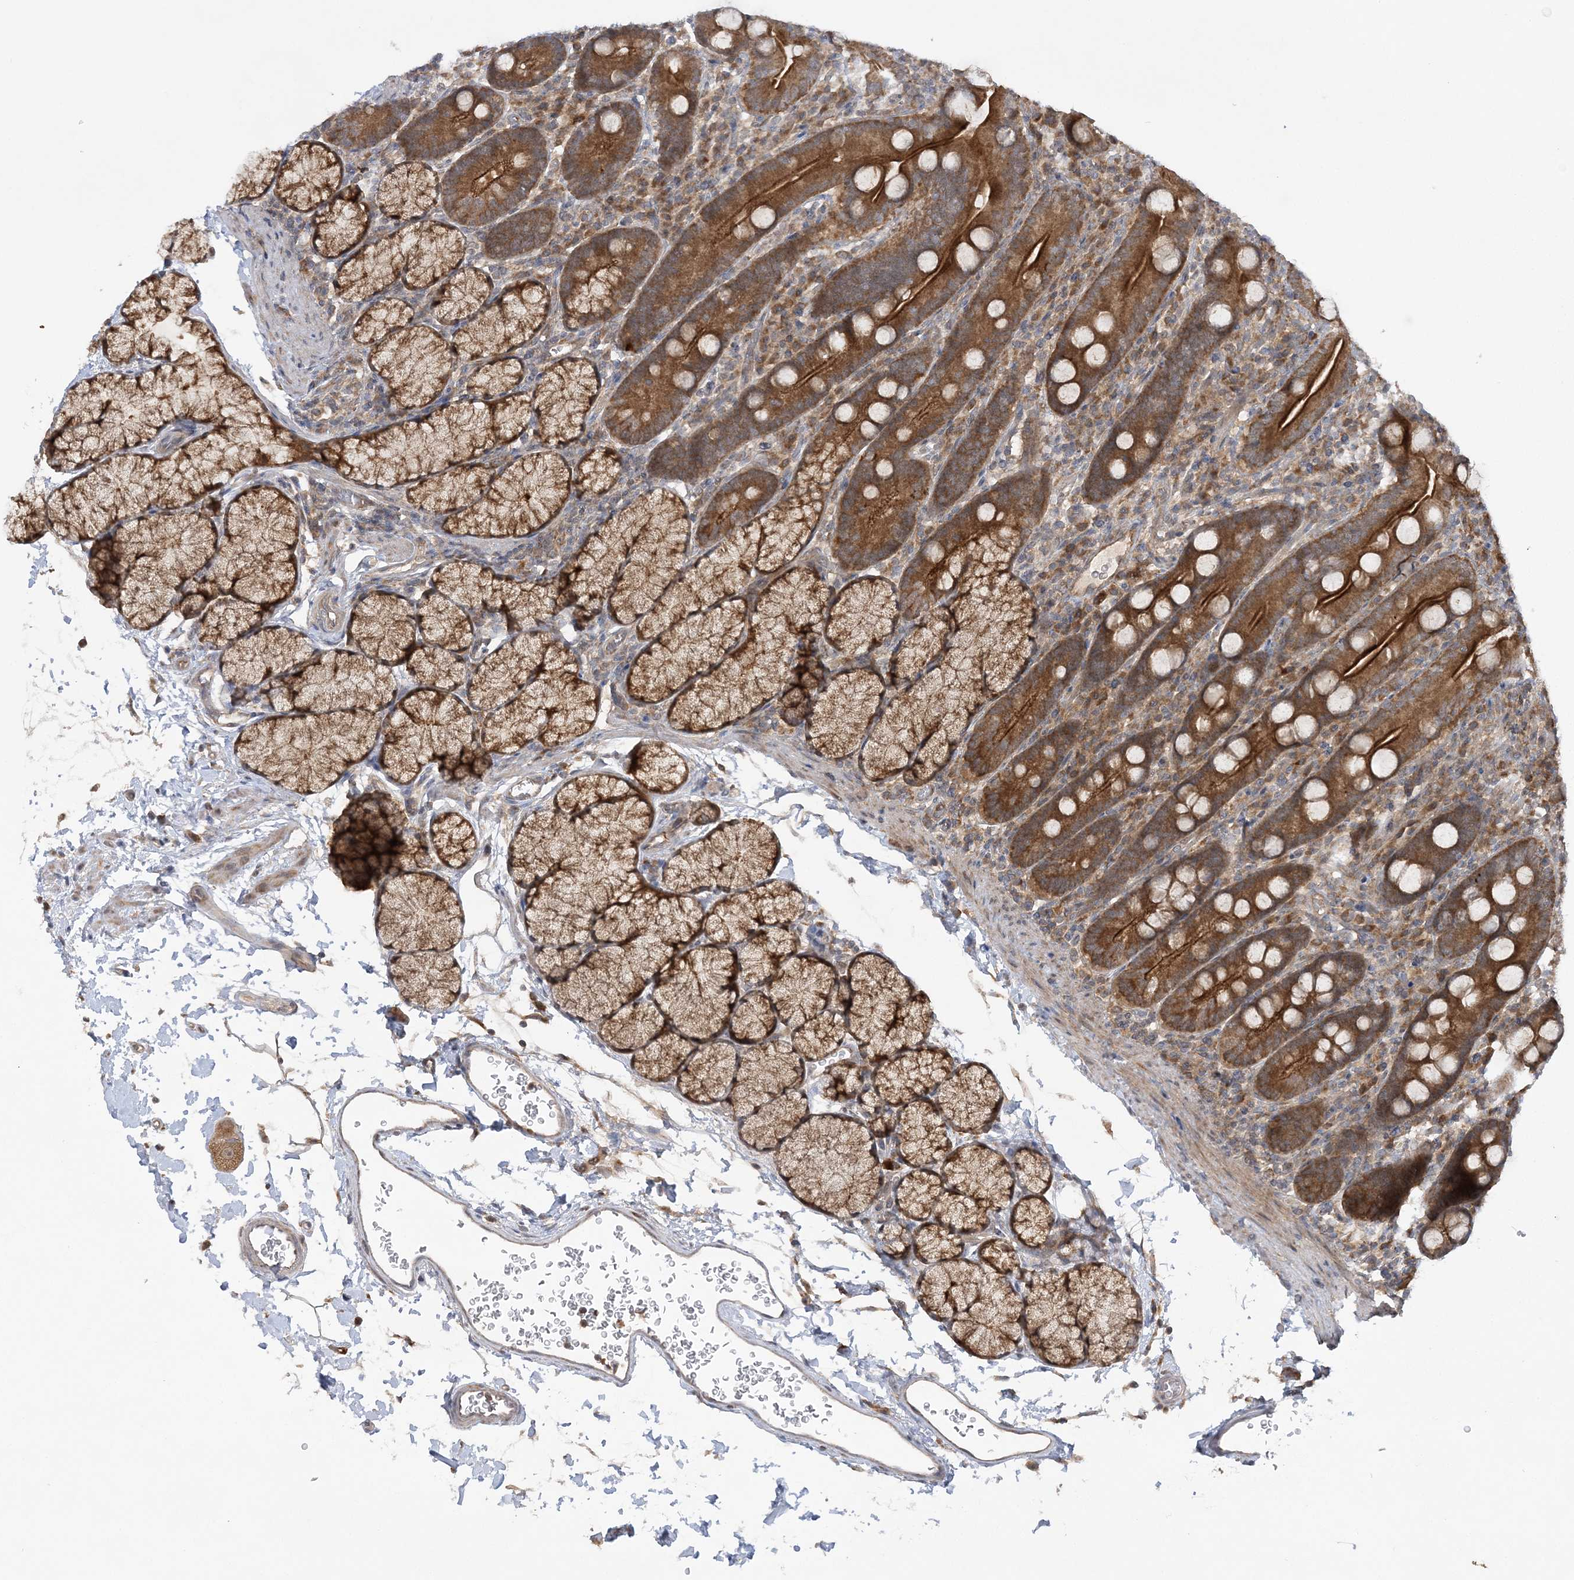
{"staining": {"intensity": "moderate", "quantity": ">75%", "location": "cytoplasmic/membranous"}, "tissue": "duodenum", "cell_type": "Glandular cells", "image_type": "normal", "snomed": [{"axis": "morphology", "description": "Normal tissue, NOS"}, {"axis": "topography", "description": "Duodenum"}], "caption": "Immunohistochemistry (IHC) (DAB) staining of benign duodenum exhibits moderate cytoplasmic/membranous protein staining in about >75% of glandular cells. (brown staining indicates protein expression, while blue staining denotes nuclei).", "gene": "MMADHC", "patient": {"sex": "male", "age": 35}}